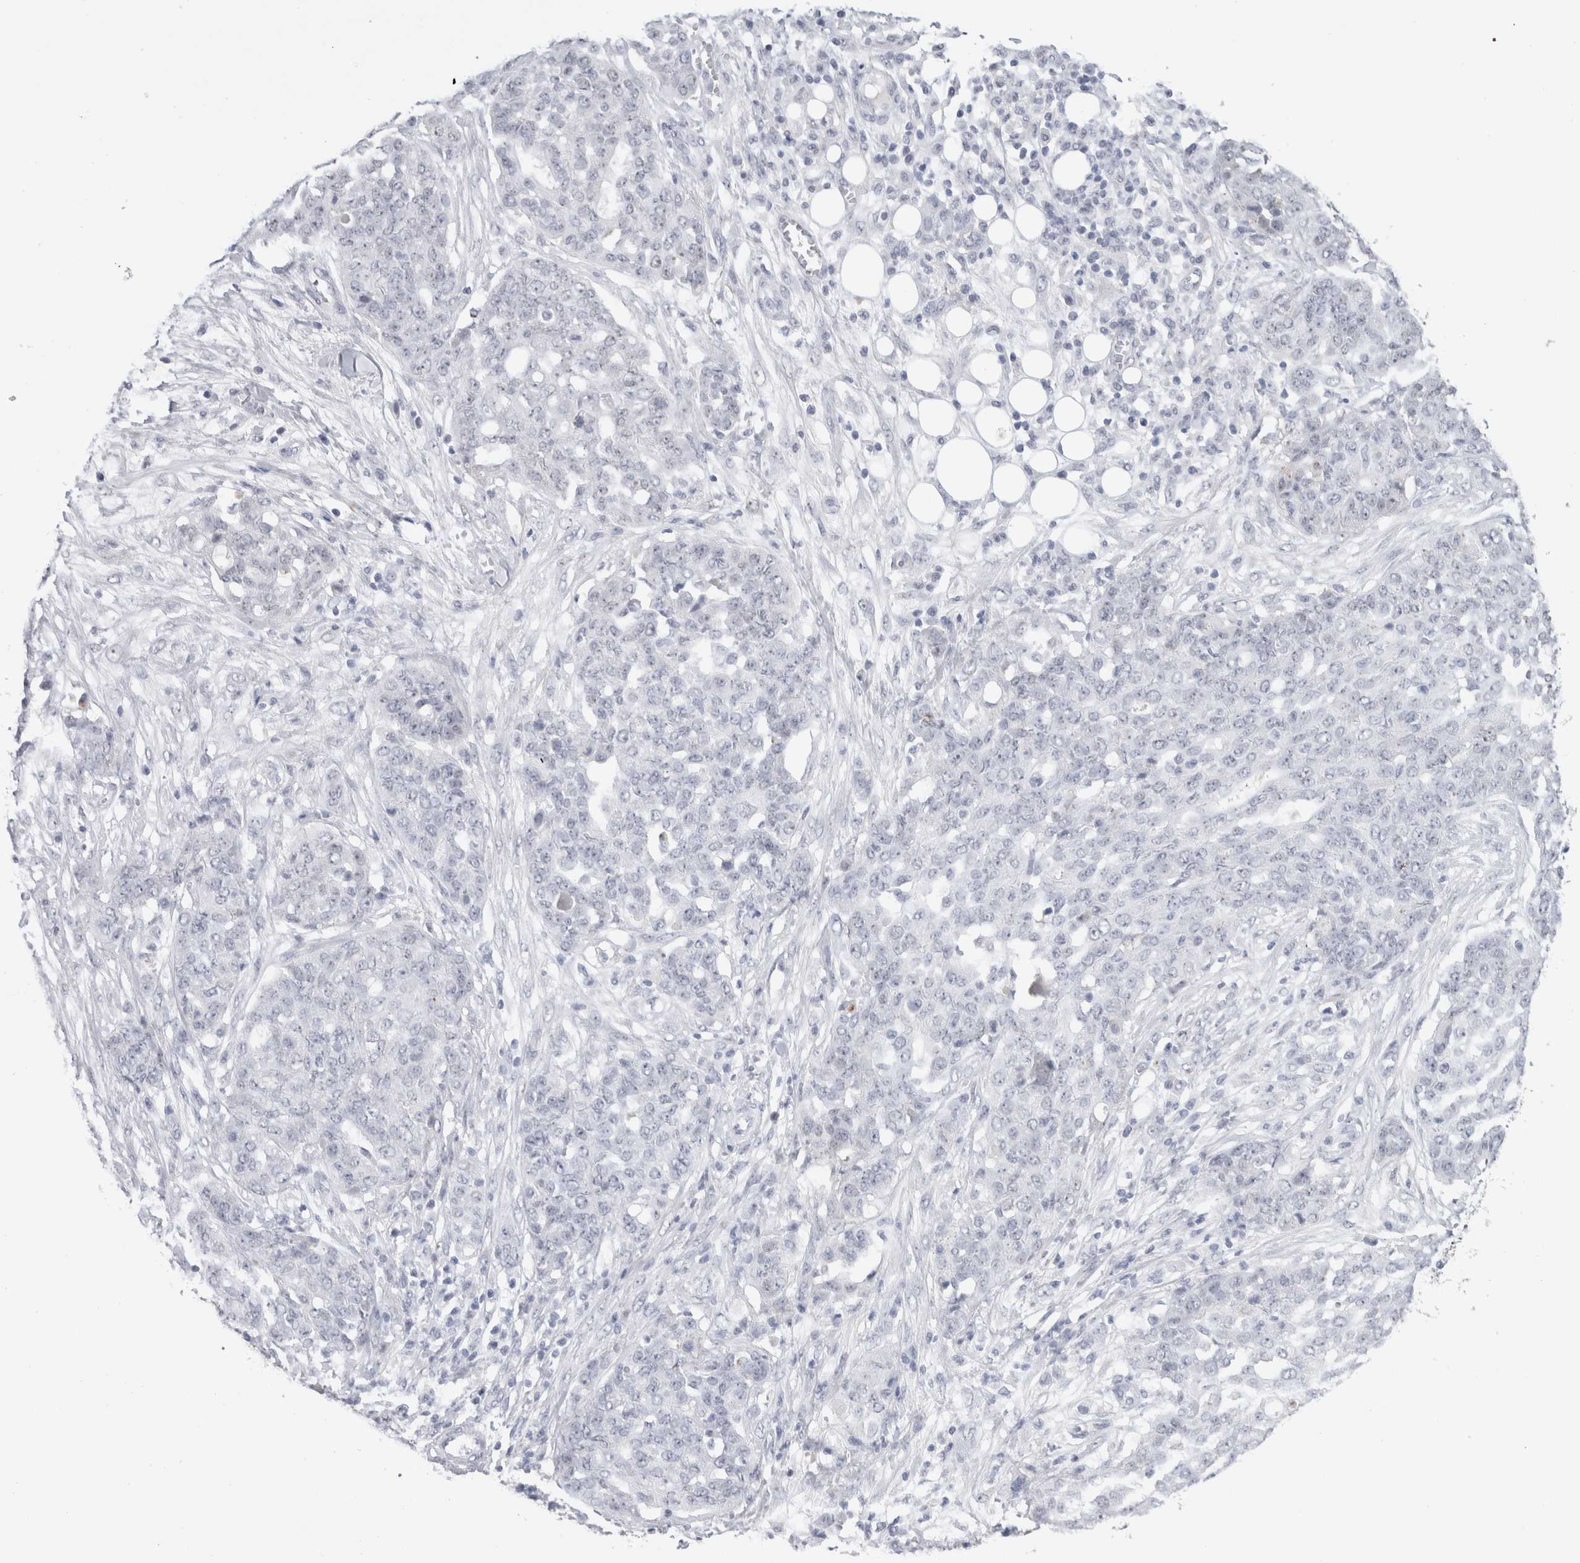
{"staining": {"intensity": "negative", "quantity": "none", "location": "none"}, "tissue": "ovarian cancer", "cell_type": "Tumor cells", "image_type": "cancer", "snomed": [{"axis": "morphology", "description": "Cystadenocarcinoma, serous, NOS"}, {"axis": "topography", "description": "Soft tissue"}, {"axis": "topography", "description": "Ovary"}], "caption": "Photomicrograph shows no significant protein positivity in tumor cells of ovarian serous cystadenocarcinoma.", "gene": "CADM3", "patient": {"sex": "female", "age": 57}}